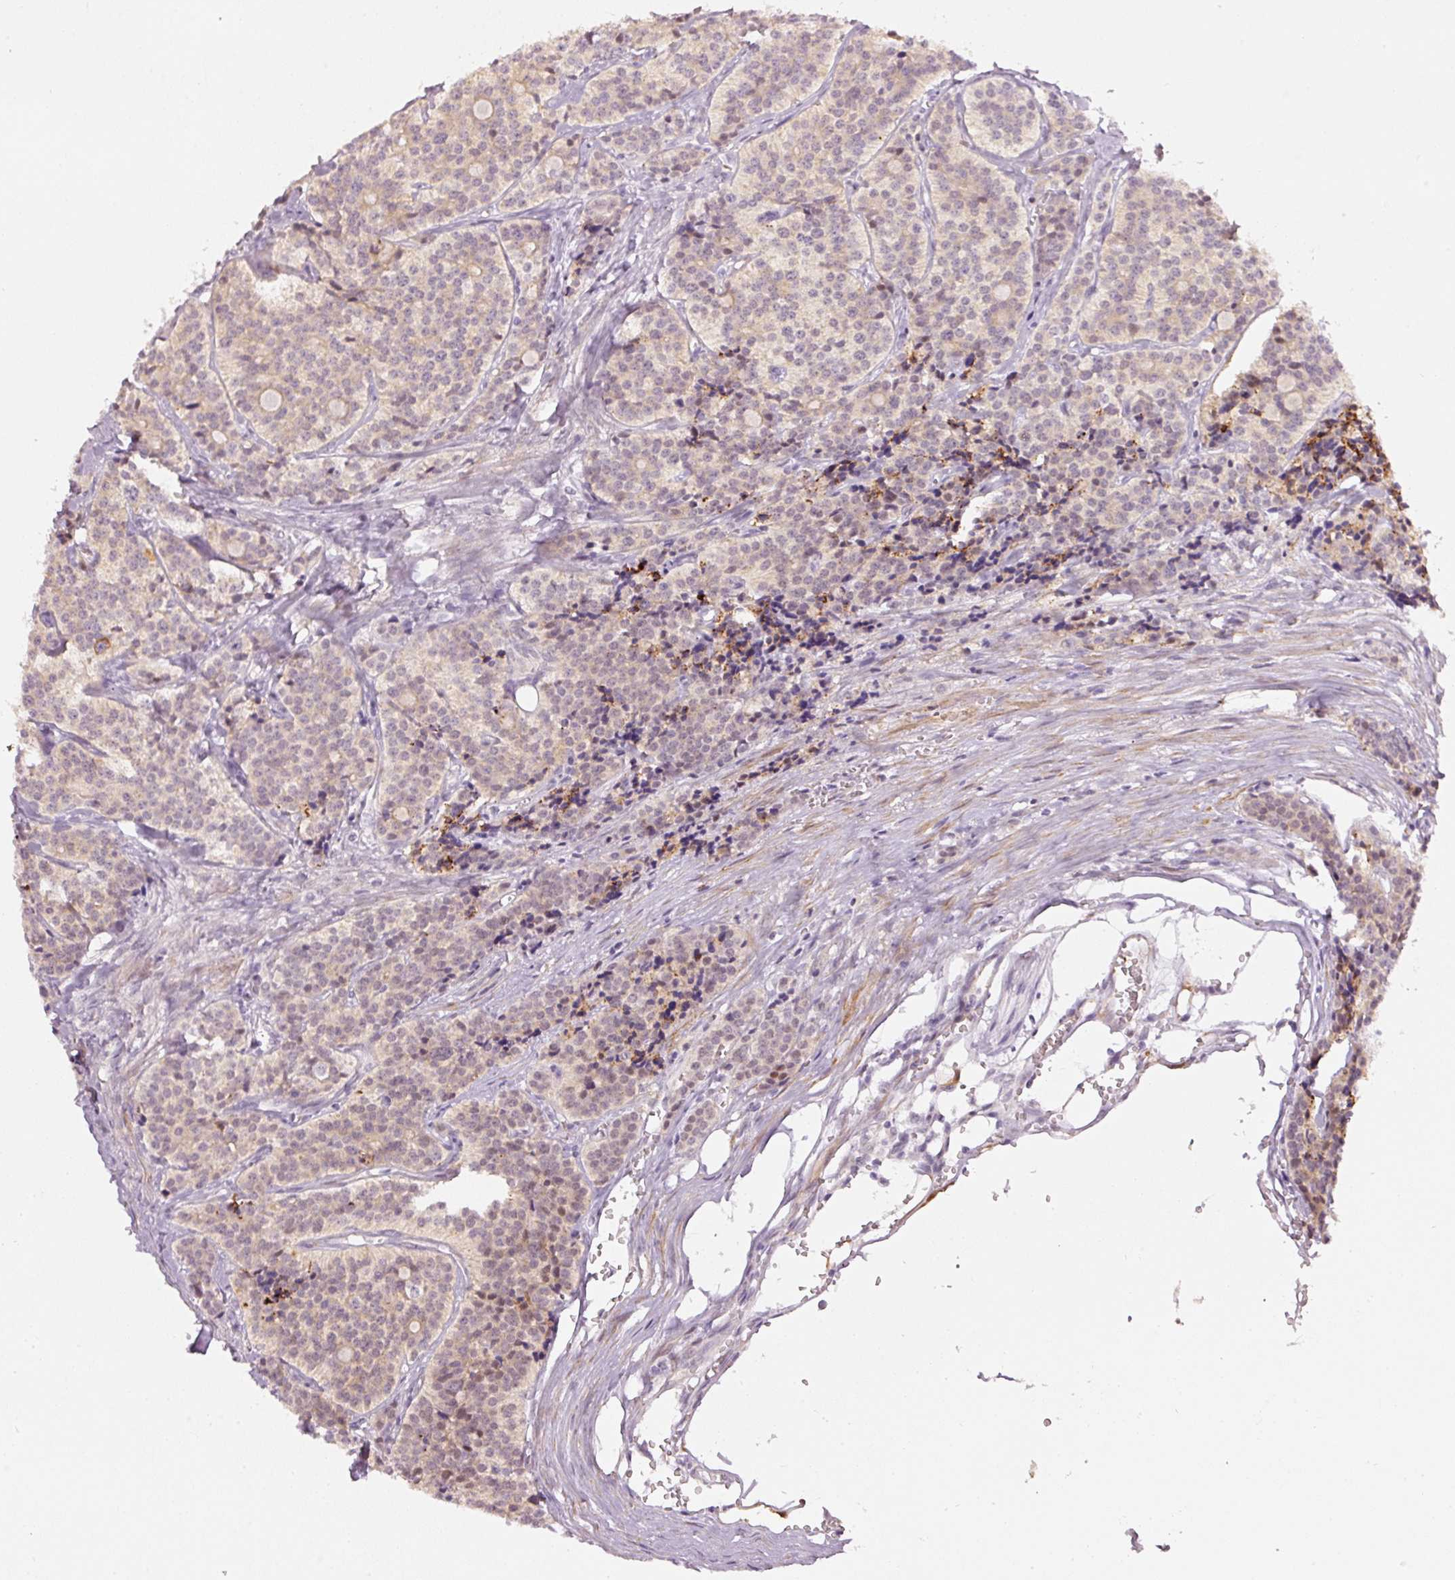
{"staining": {"intensity": "negative", "quantity": "none", "location": "none"}, "tissue": "carcinoid", "cell_type": "Tumor cells", "image_type": "cancer", "snomed": [{"axis": "morphology", "description": "Carcinoid, malignant, NOS"}, {"axis": "topography", "description": "Small intestine"}], "caption": "A high-resolution histopathology image shows immunohistochemistry (IHC) staining of carcinoid, which reveals no significant positivity in tumor cells. (DAB (3,3'-diaminobenzidine) immunohistochemistry (IHC) with hematoxylin counter stain).", "gene": "TOGARAM1", "patient": {"sex": "male", "age": 63}}